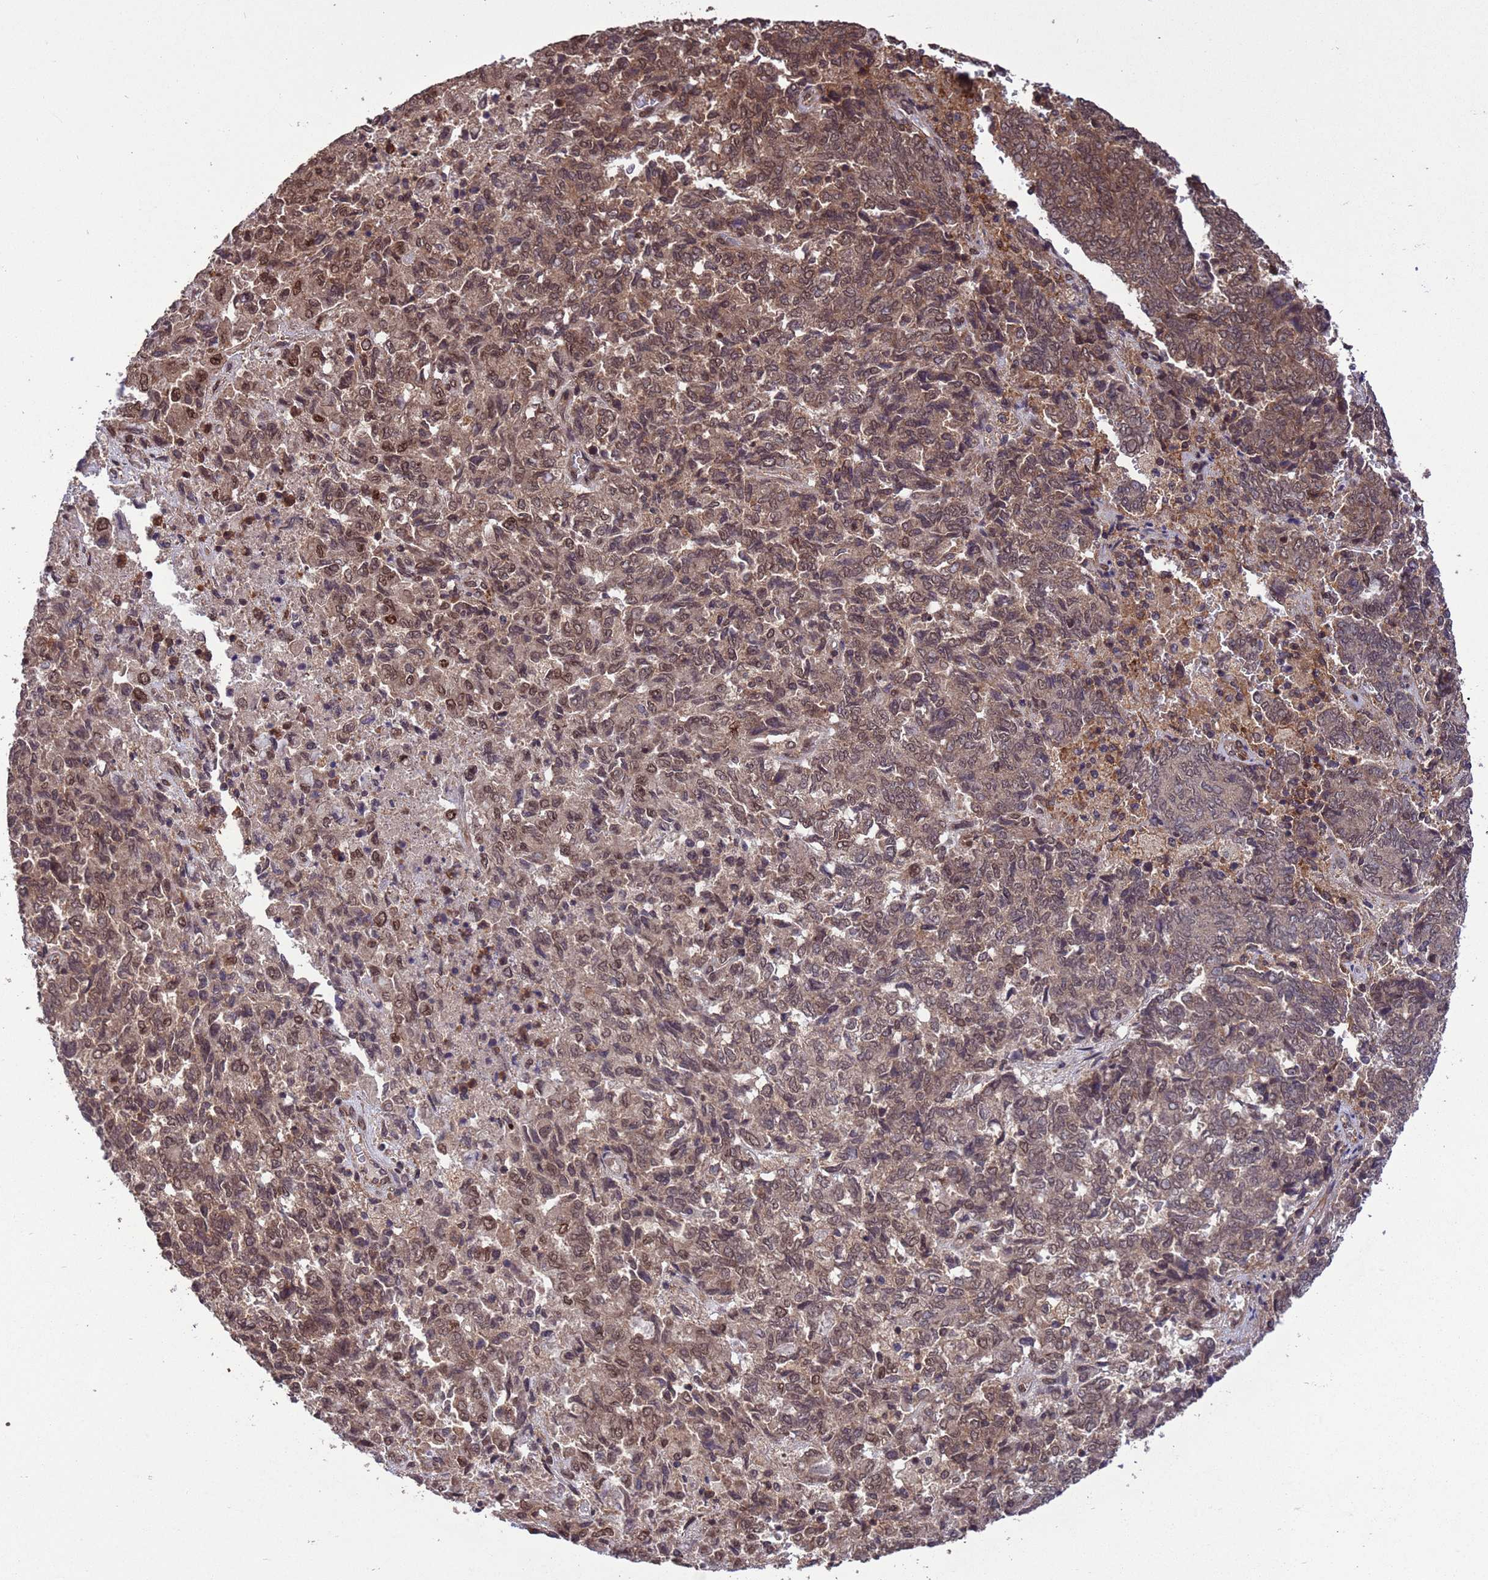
{"staining": {"intensity": "moderate", "quantity": ">75%", "location": "cytoplasmic/membranous,nuclear"}, "tissue": "endometrial cancer", "cell_type": "Tumor cells", "image_type": "cancer", "snomed": [{"axis": "morphology", "description": "Adenocarcinoma, NOS"}, {"axis": "topography", "description": "Endometrium"}], "caption": "Immunohistochemical staining of human adenocarcinoma (endometrial) demonstrates medium levels of moderate cytoplasmic/membranous and nuclear expression in about >75% of tumor cells.", "gene": "VSTM4", "patient": {"sex": "female", "age": 80}}